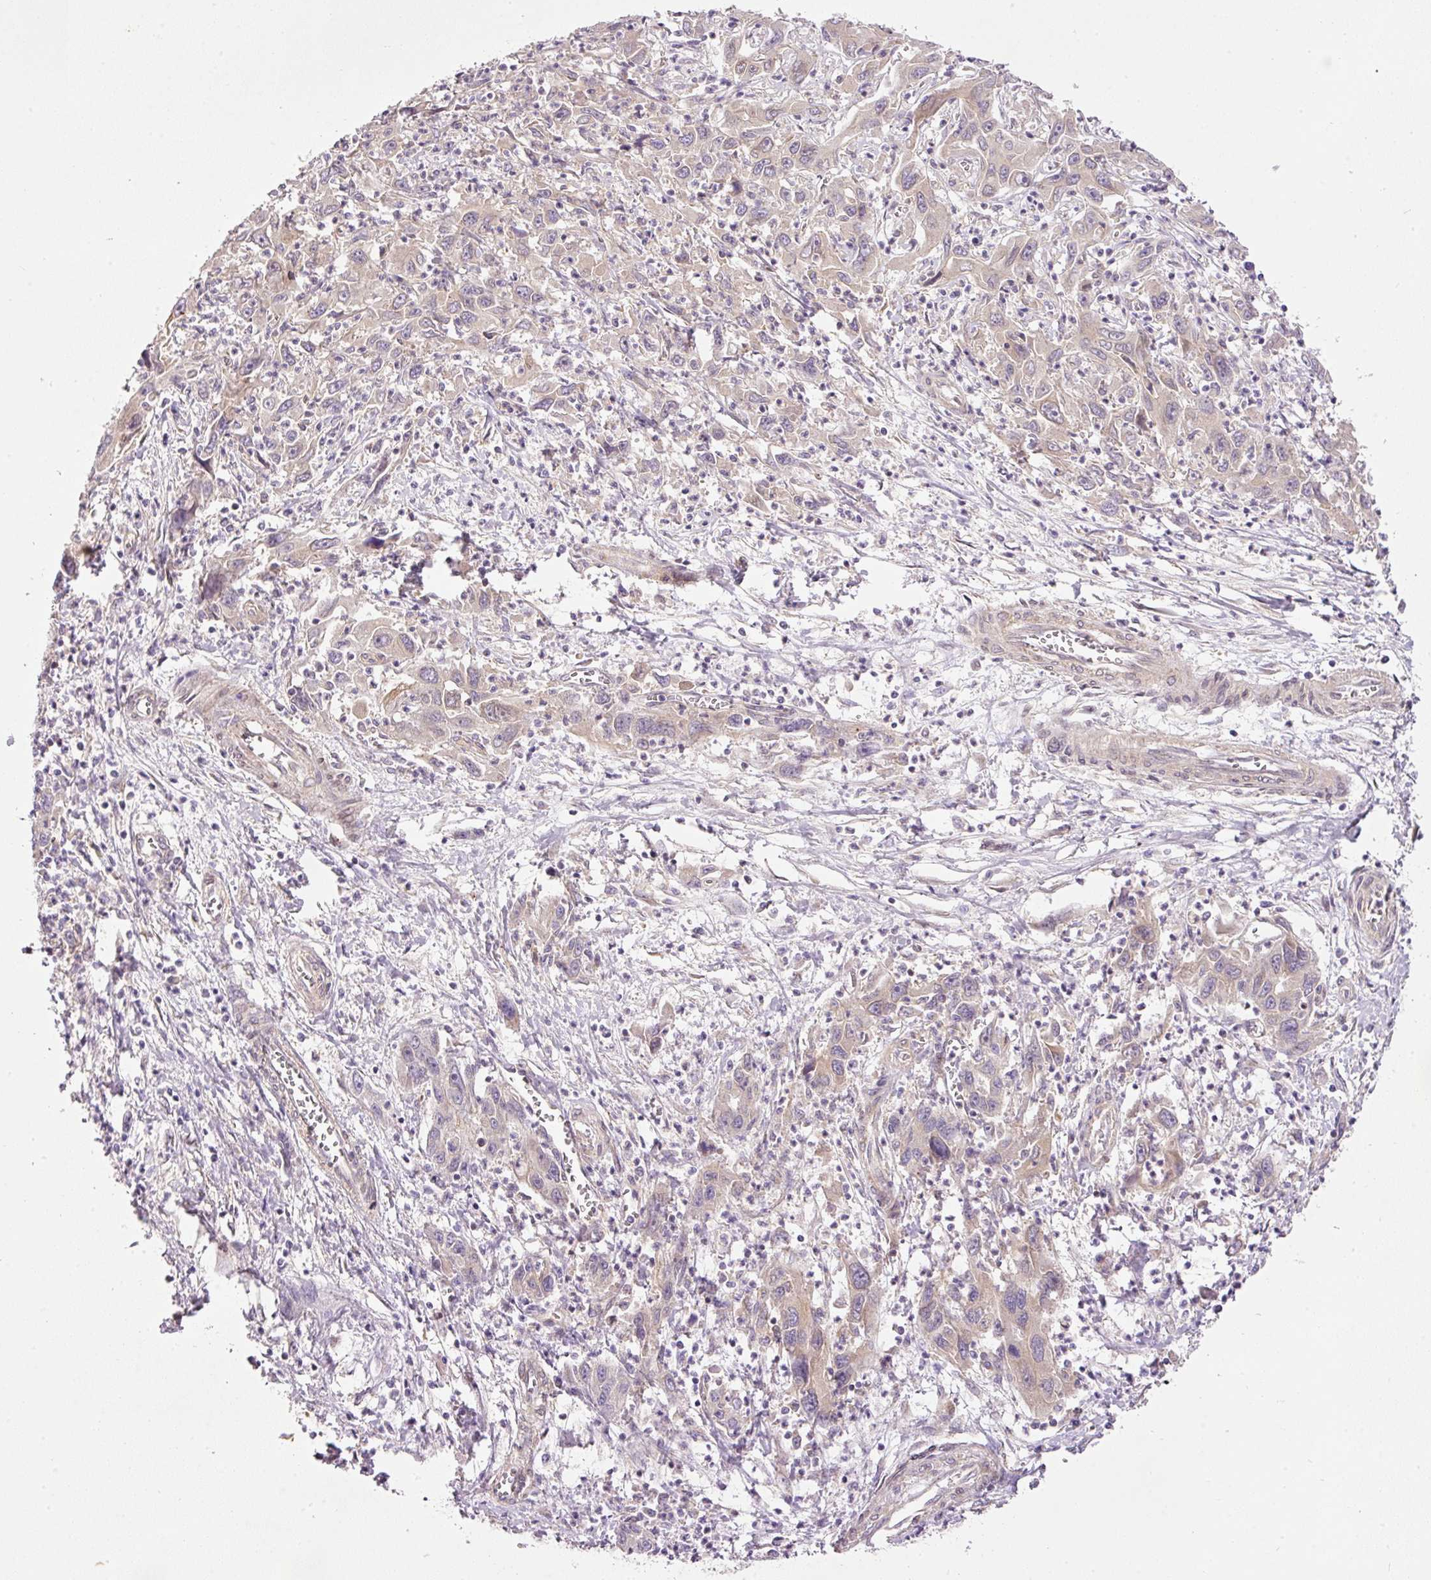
{"staining": {"intensity": "weak", "quantity": "<25%", "location": "cytoplasmic/membranous"}, "tissue": "liver cancer", "cell_type": "Tumor cells", "image_type": "cancer", "snomed": [{"axis": "morphology", "description": "Carcinoma, Hepatocellular, NOS"}, {"axis": "topography", "description": "Liver"}], "caption": "The histopathology image exhibits no staining of tumor cells in liver cancer.", "gene": "TBC1D2B", "patient": {"sex": "male", "age": 63}}